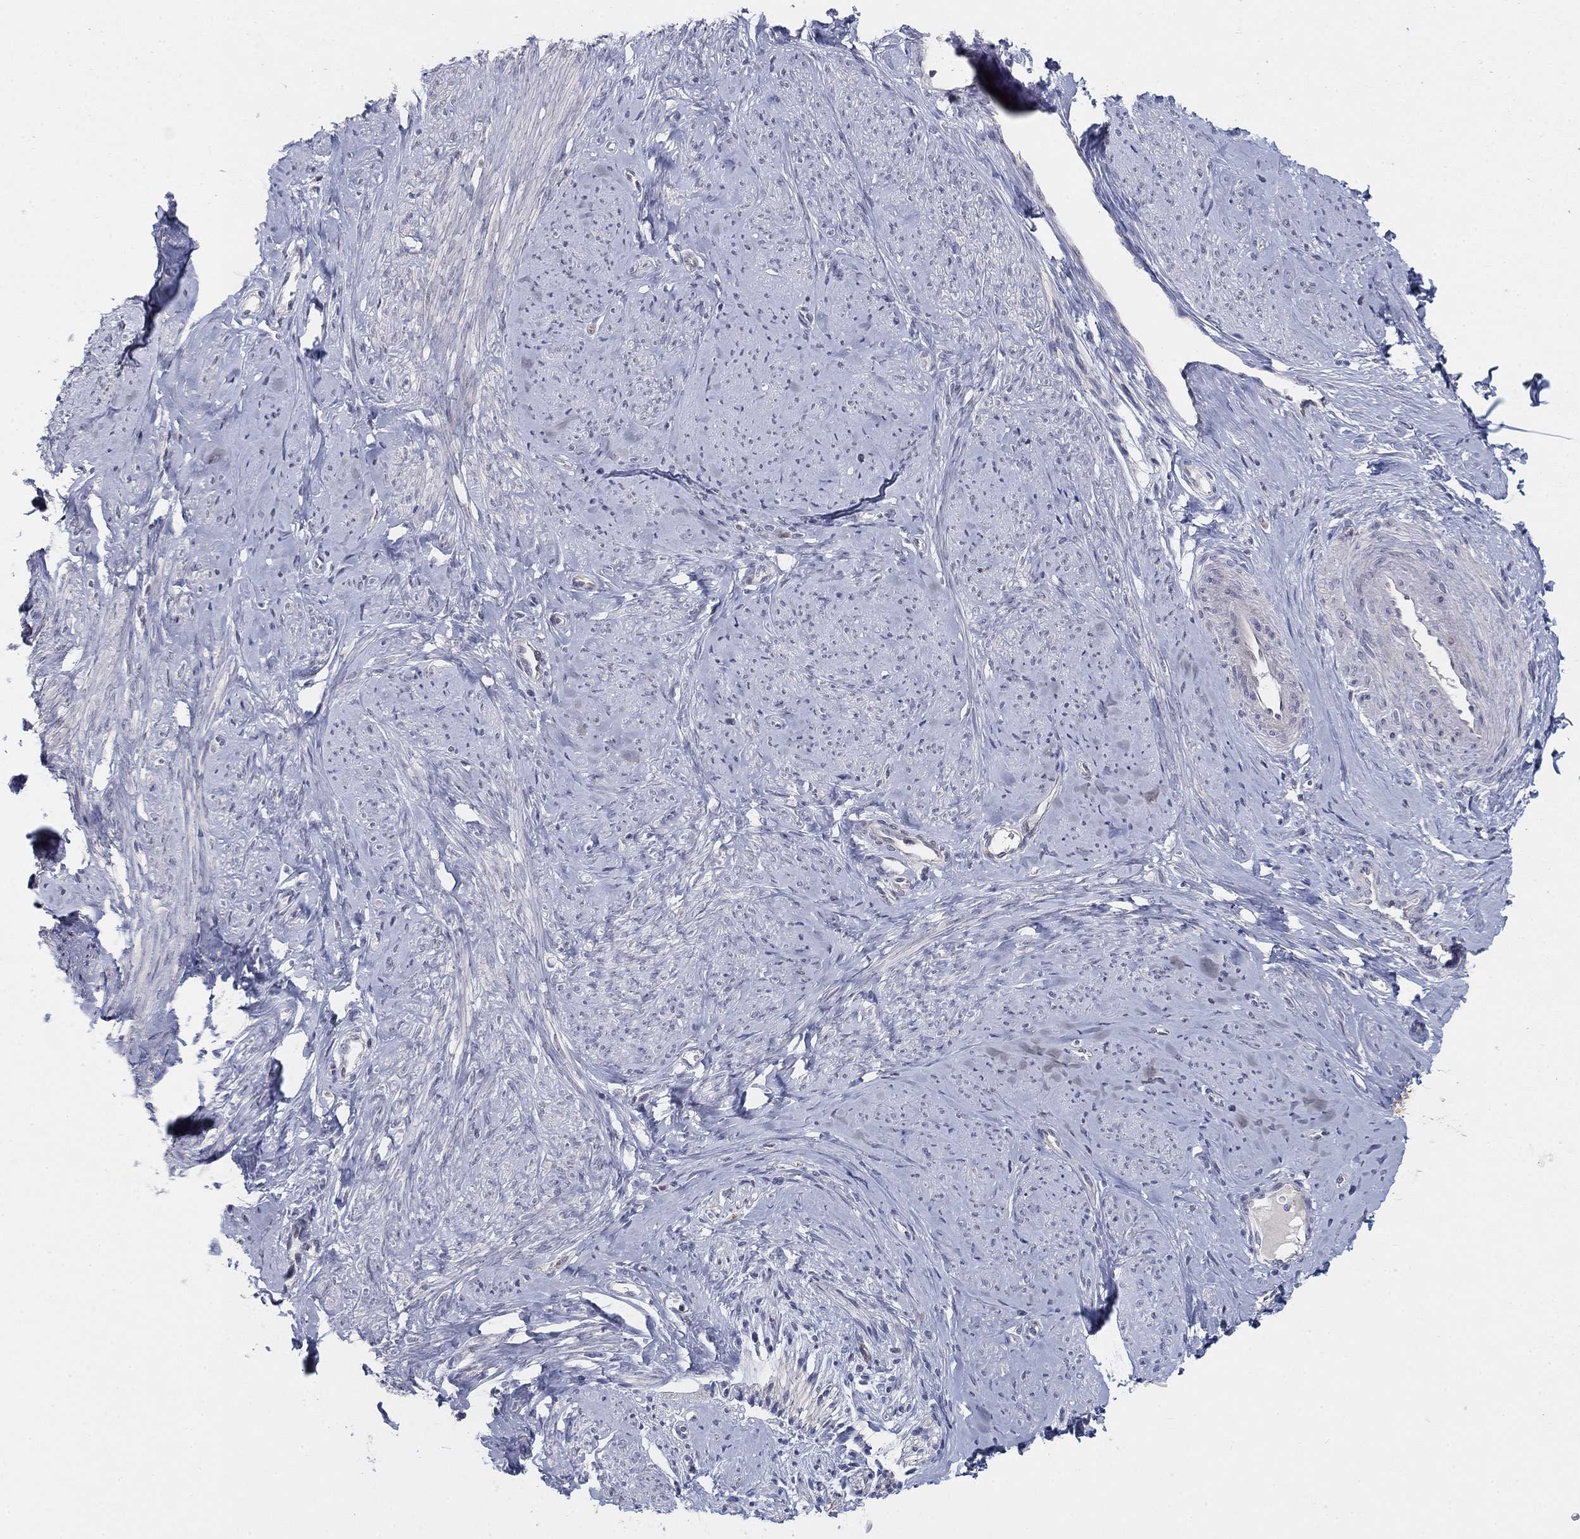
{"staining": {"intensity": "negative", "quantity": "none", "location": "none"}, "tissue": "smooth muscle", "cell_type": "Smooth muscle cells", "image_type": "normal", "snomed": [{"axis": "morphology", "description": "Normal tissue, NOS"}, {"axis": "topography", "description": "Smooth muscle"}], "caption": "Protein analysis of normal smooth muscle displays no significant positivity in smooth muscle cells. Nuclei are stained in blue.", "gene": "AMN1", "patient": {"sex": "female", "age": 48}}